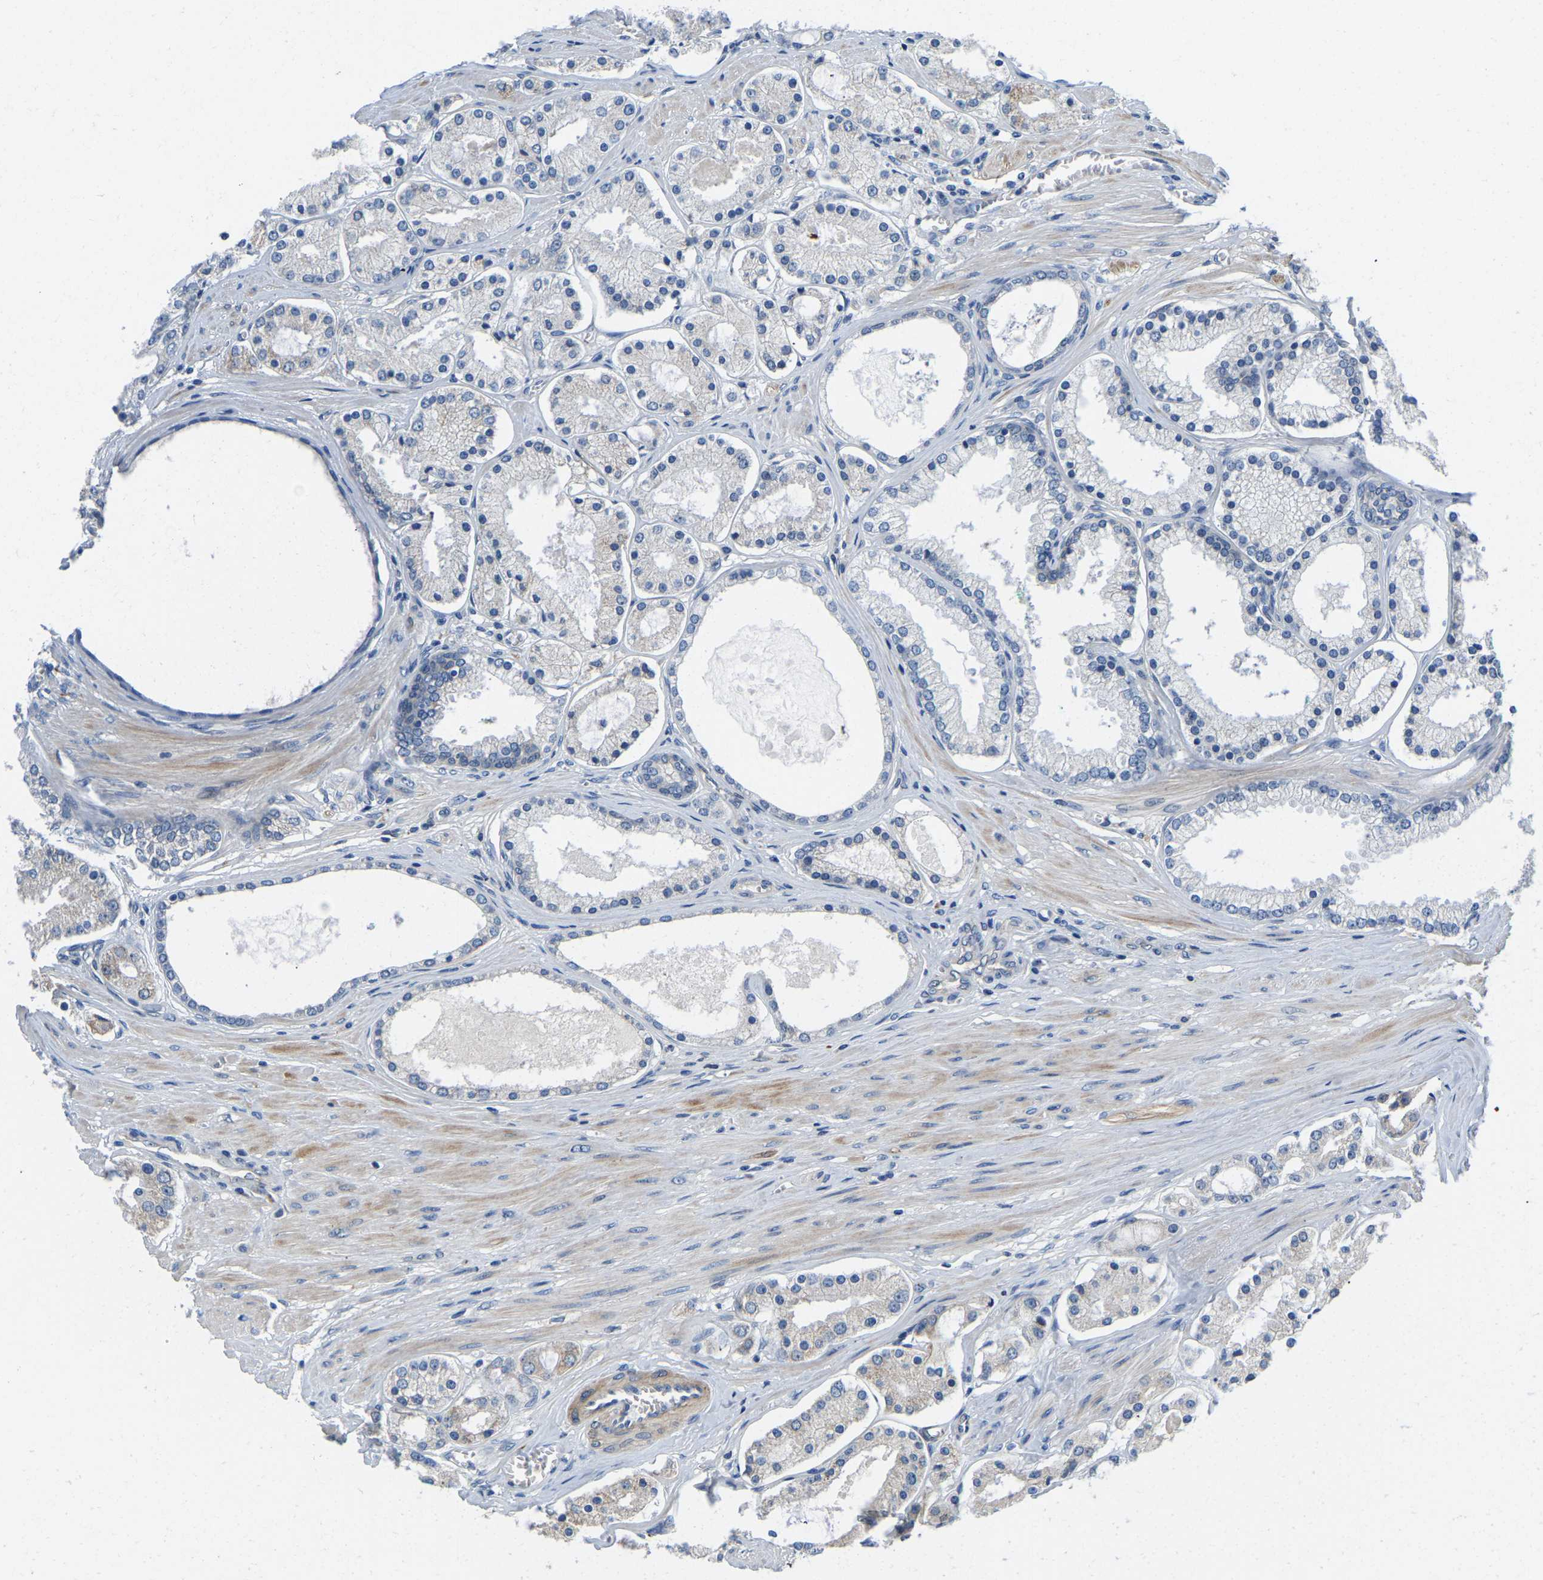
{"staining": {"intensity": "negative", "quantity": "none", "location": "none"}, "tissue": "prostate cancer", "cell_type": "Tumor cells", "image_type": "cancer", "snomed": [{"axis": "morphology", "description": "Adenocarcinoma, High grade"}, {"axis": "topography", "description": "Prostate"}], "caption": "DAB (3,3'-diaminobenzidine) immunohistochemical staining of human prostate cancer exhibits no significant staining in tumor cells.", "gene": "LIAS", "patient": {"sex": "male", "age": 66}}